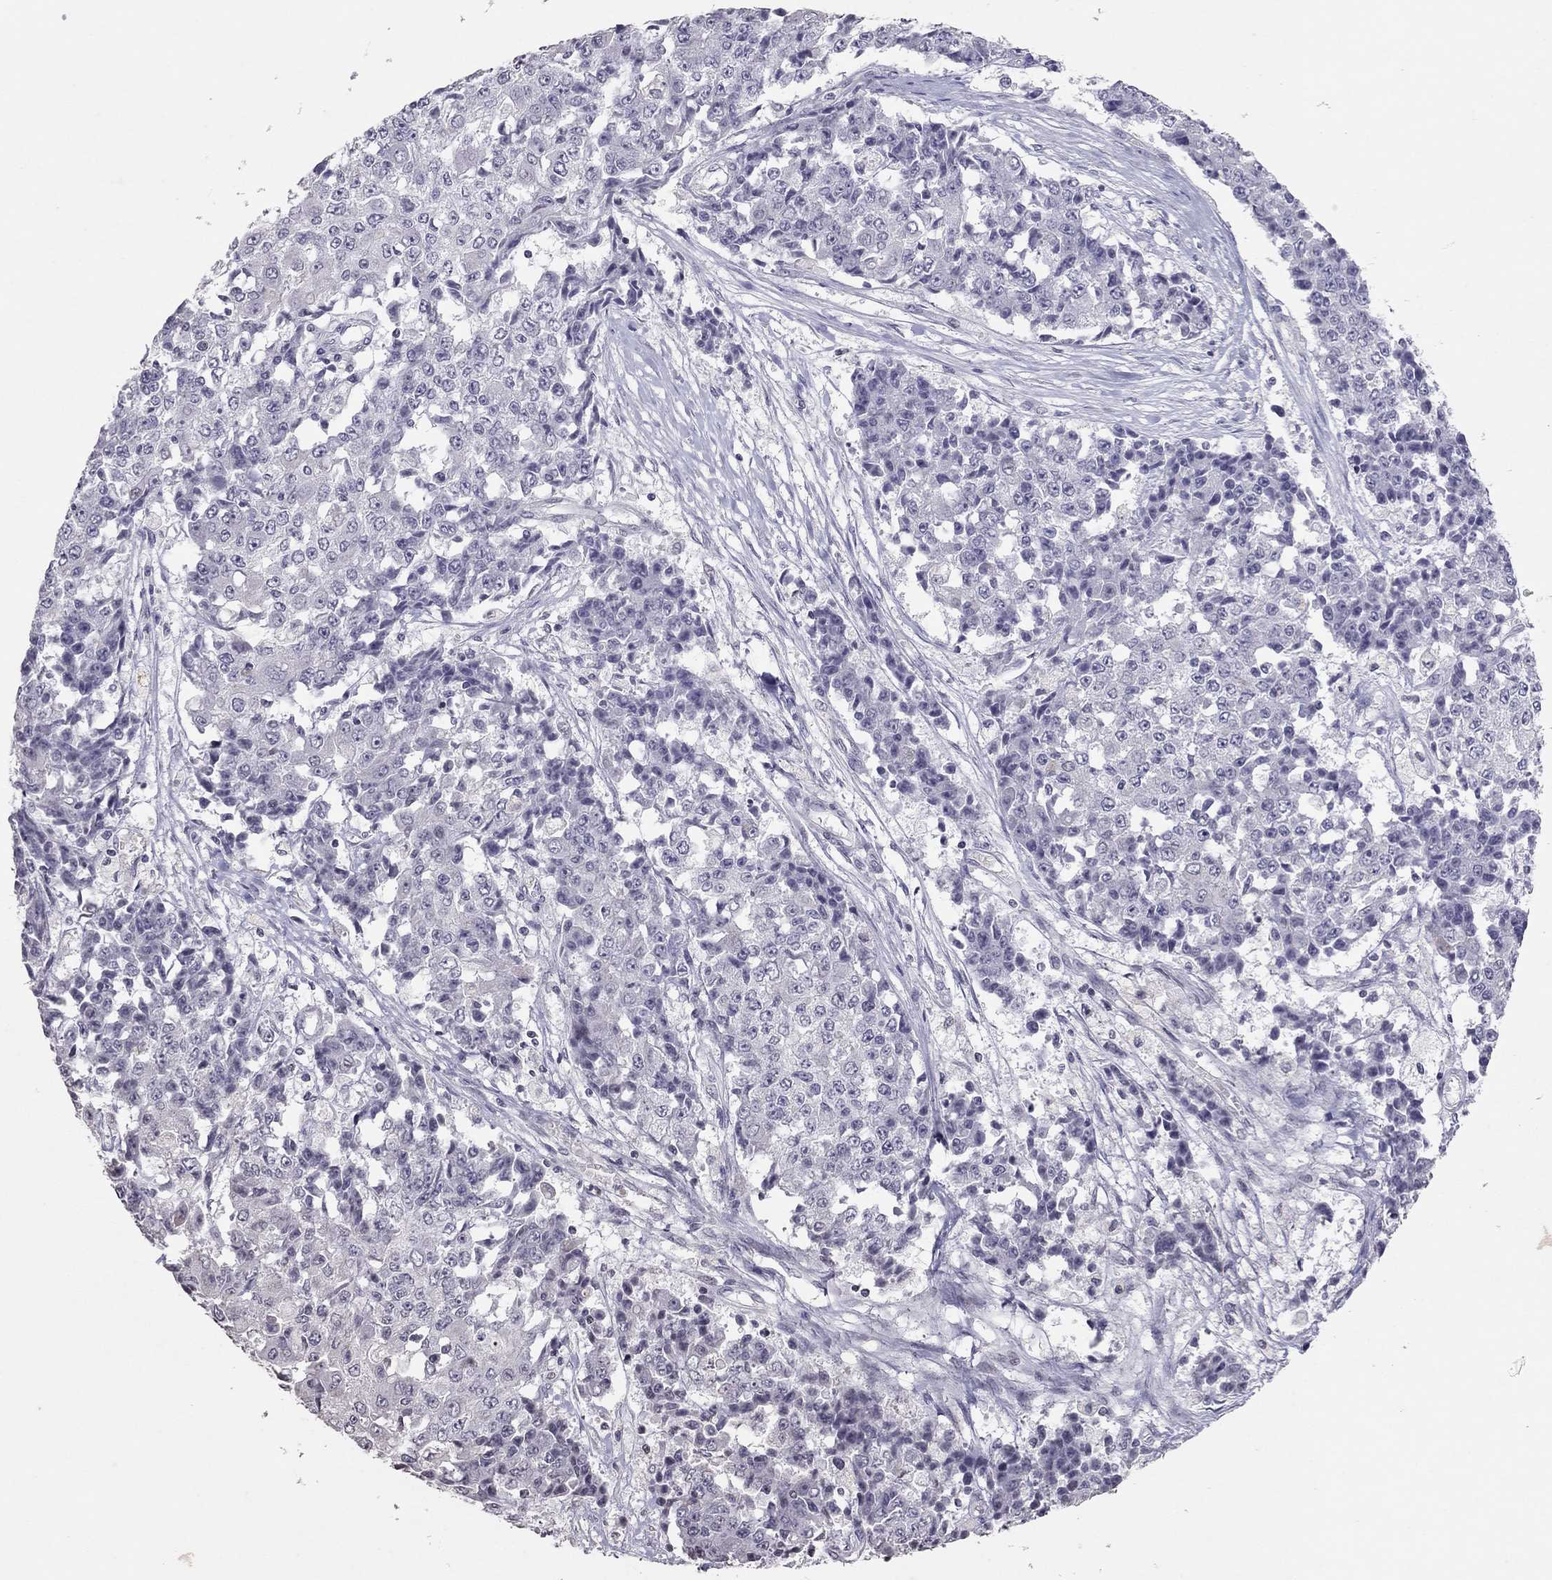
{"staining": {"intensity": "negative", "quantity": "none", "location": "none"}, "tissue": "ovarian cancer", "cell_type": "Tumor cells", "image_type": "cancer", "snomed": [{"axis": "morphology", "description": "Carcinoma, endometroid"}, {"axis": "topography", "description": "Ovary"}], "caption": "DAB immunohistochemical staining of ovarian endometroid carcinoma displays no significant staining in tumor cells.", "gene": "TSHB", "patient": {"sex": "female", "age": 42}}